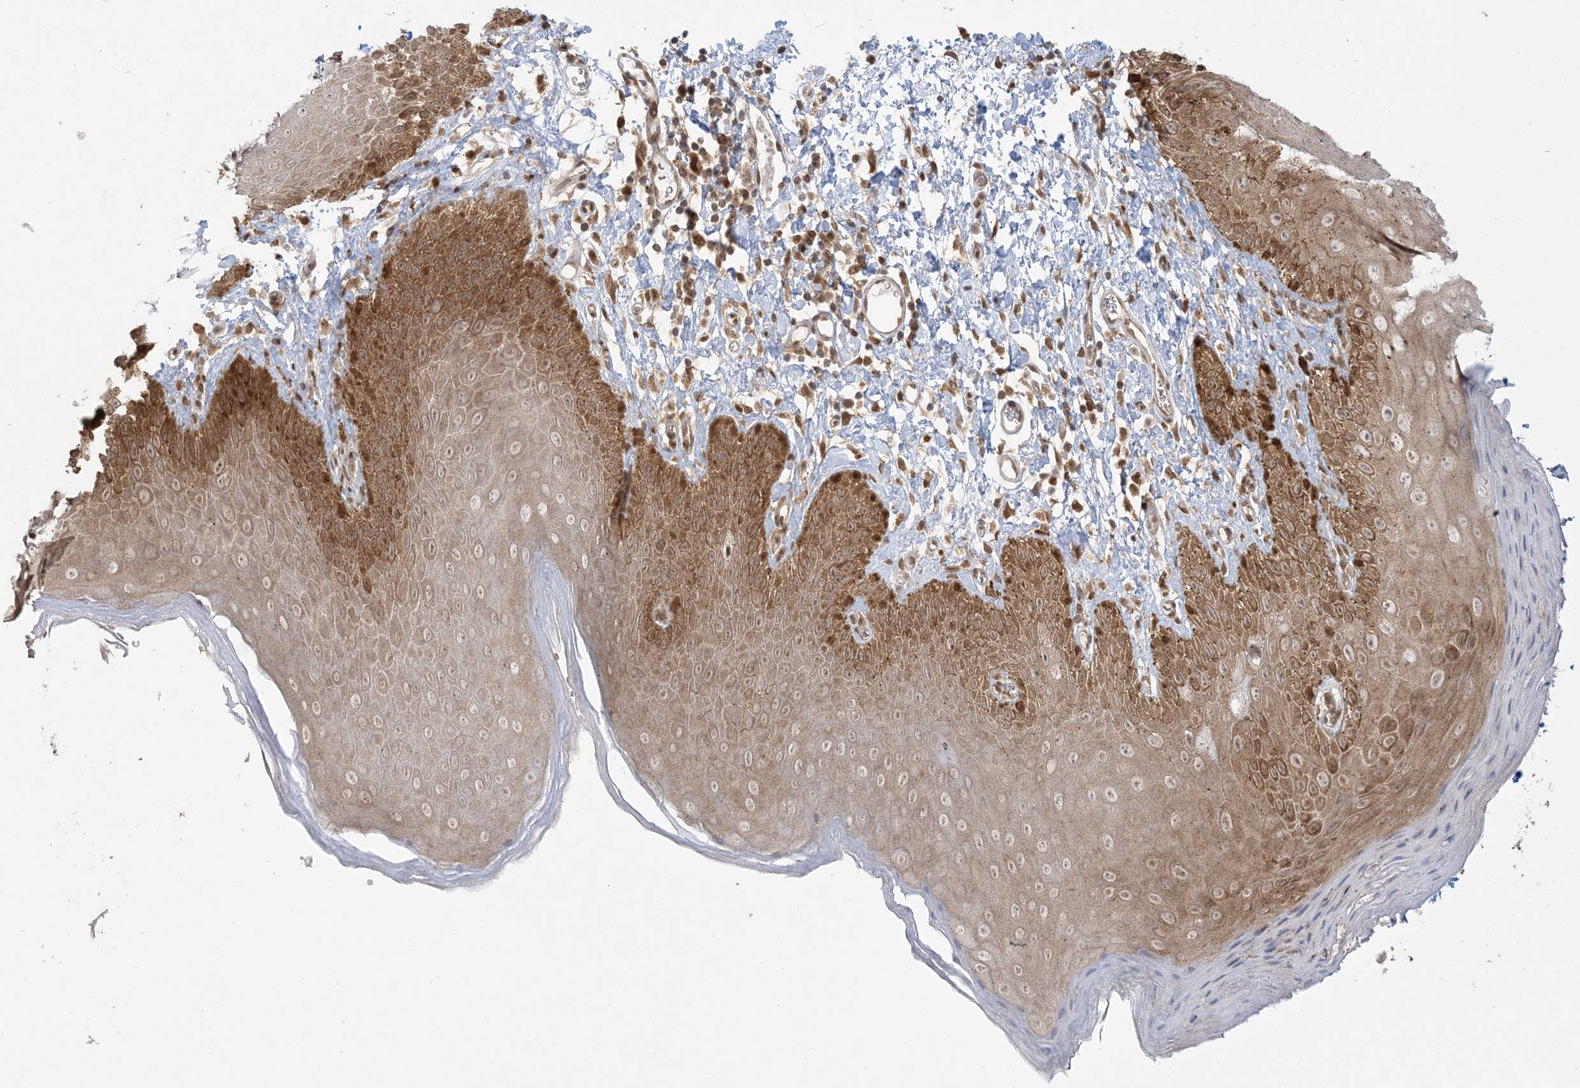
{"staining": {"intensity": "moderate", "quantity": "25%-75%", "location": "cytoplasmic/membranous,nuclear"}, "tissue": "skin", "cell_type": "Epidermal cells", "image_type": "normal", "snomed": [{"axis": "morphology", "description": "Normal tissue, NOS"}, {"axis": "topography", "description": "Anal"}], "caption": "Moderate cytoplasmic/membranous,nuclear protein staining is present in approximately 25%-75% of epidermal cells in skin.", "gene": "ABCF3", "patient": {"sex": "male", "age": 44}}